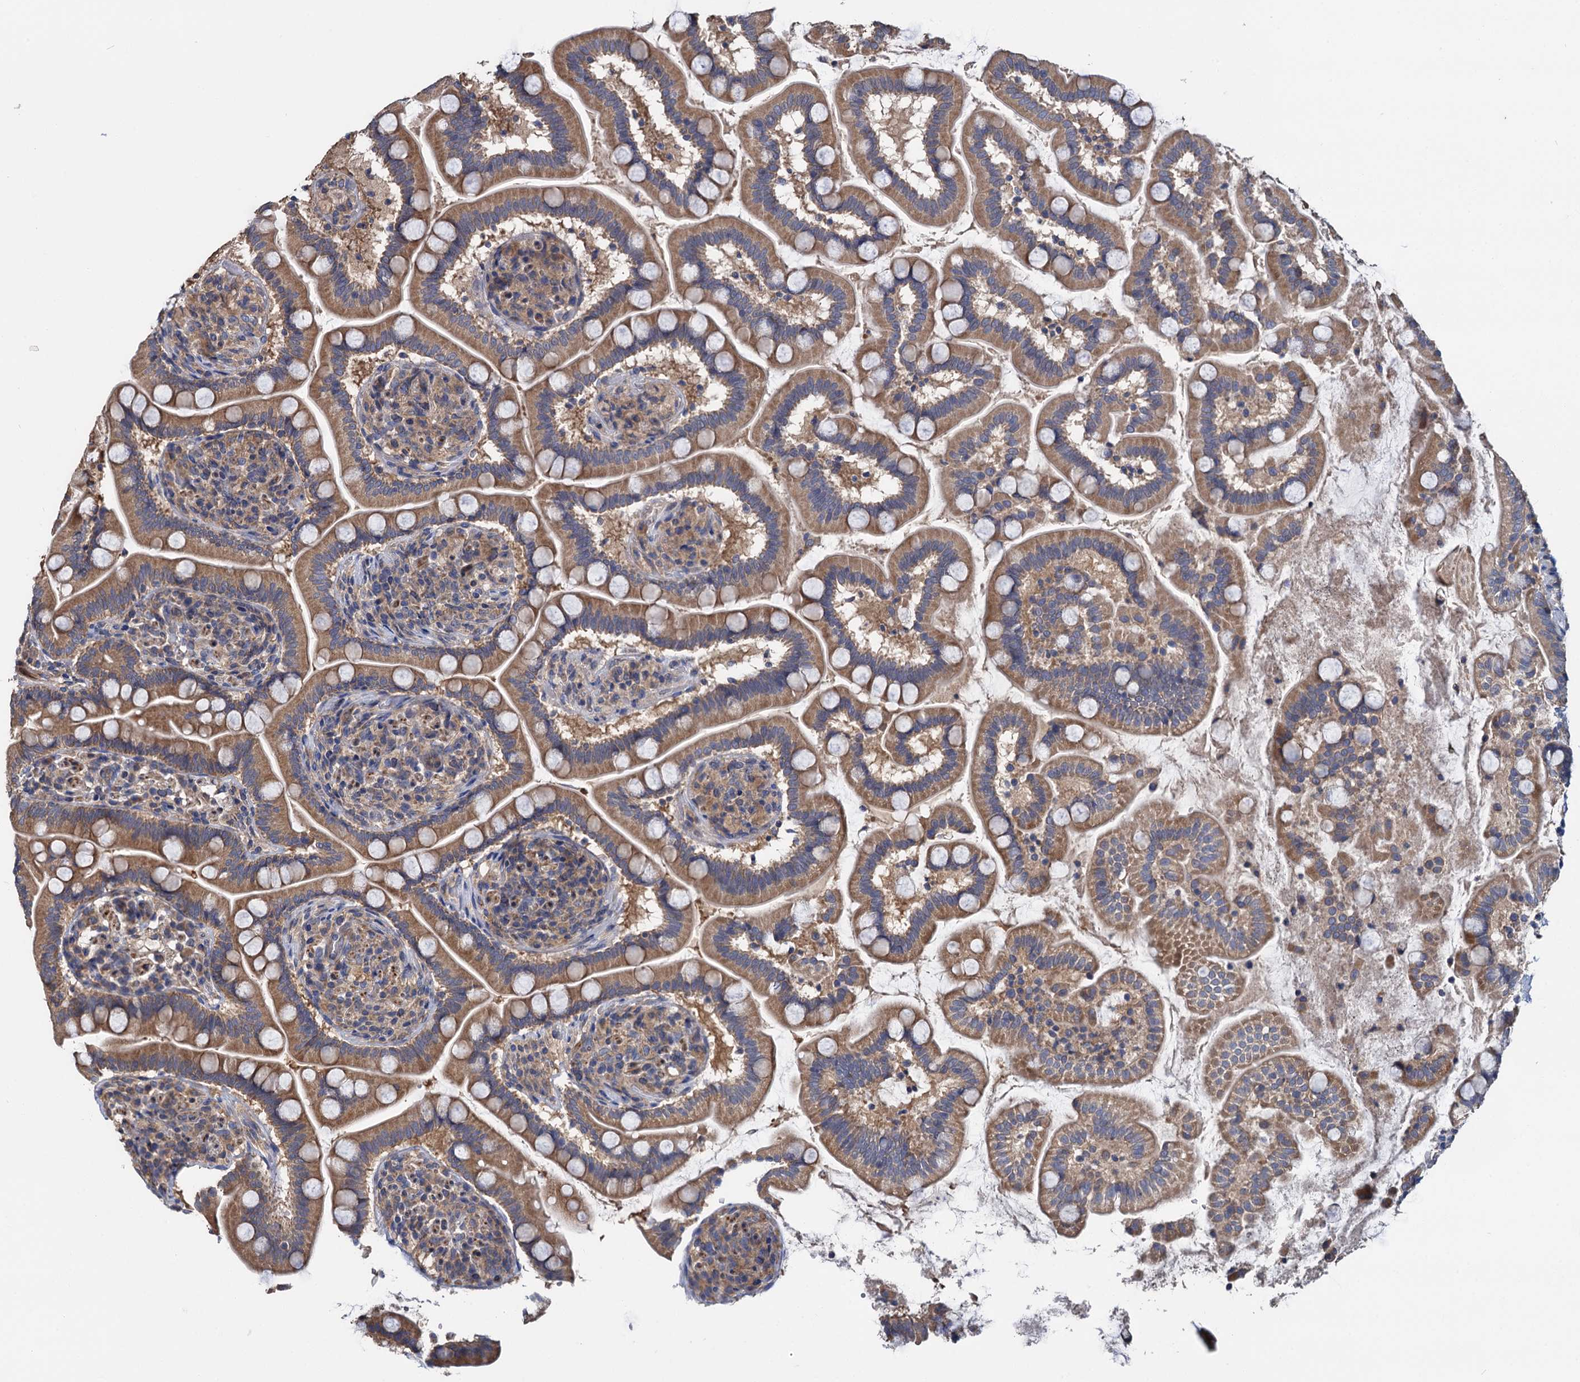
{"staining": {"intensity": "moderate", "quantity": ">75%", "location": "cytoplasmic/membranous"}, "tissue": "small intestine", "cell_type": "Glandular cells", "image_type": "normal", "snomed": [{"axis": "morphology", "description": "Normal tissue, NOS"}, {"axis": "topography", "description": "Small intestine"}], "caption": "The immunohistochemical stain highlights moderate cytoplasmic/membranous positivity in glandular cells of benign small intestine. The staining is performed using DAB brown chromogen to label protein expression. The nuclei are counter-stained blue using hematoxylin.", "gene": "CEP192", "patient": {"sex": "female", "age": 64}}